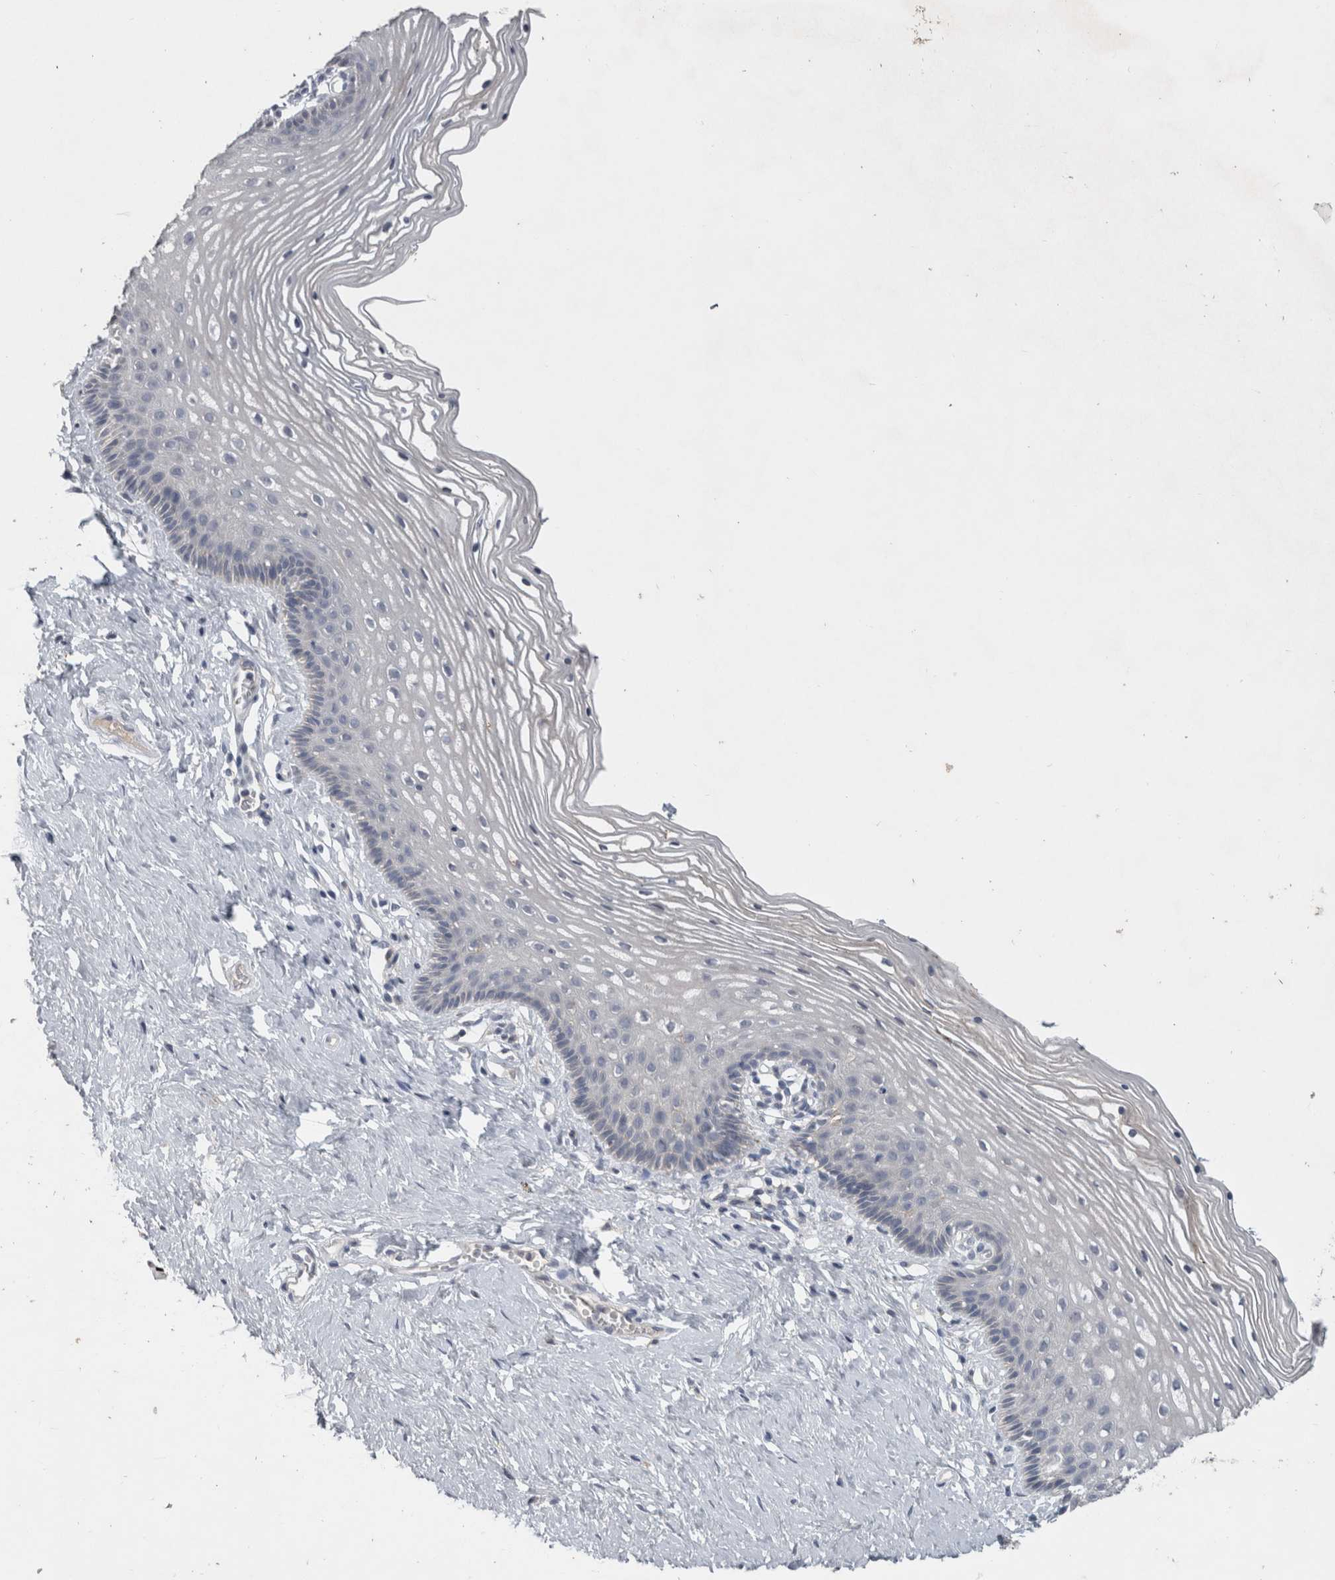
{"staining": {"intensity": "negative", "quantity": "none", "location": "none"}, "tissue": "vagina", "cell_type": "Squamous epithelial cells", "image_type": "normal", "snomed": [{"axis": "morphology", "description": "Normal tissue, NOS"}, {"axis": "topography", "description": "Vagina"}], "caption": "Squamous epithelial cells are negative for brown protein staining in normal vagina. (DAB immunohistochemistry (IHC), high magnification).", "gene": "SLC22A11", "patient": {"sex": "female", "age": 32}}